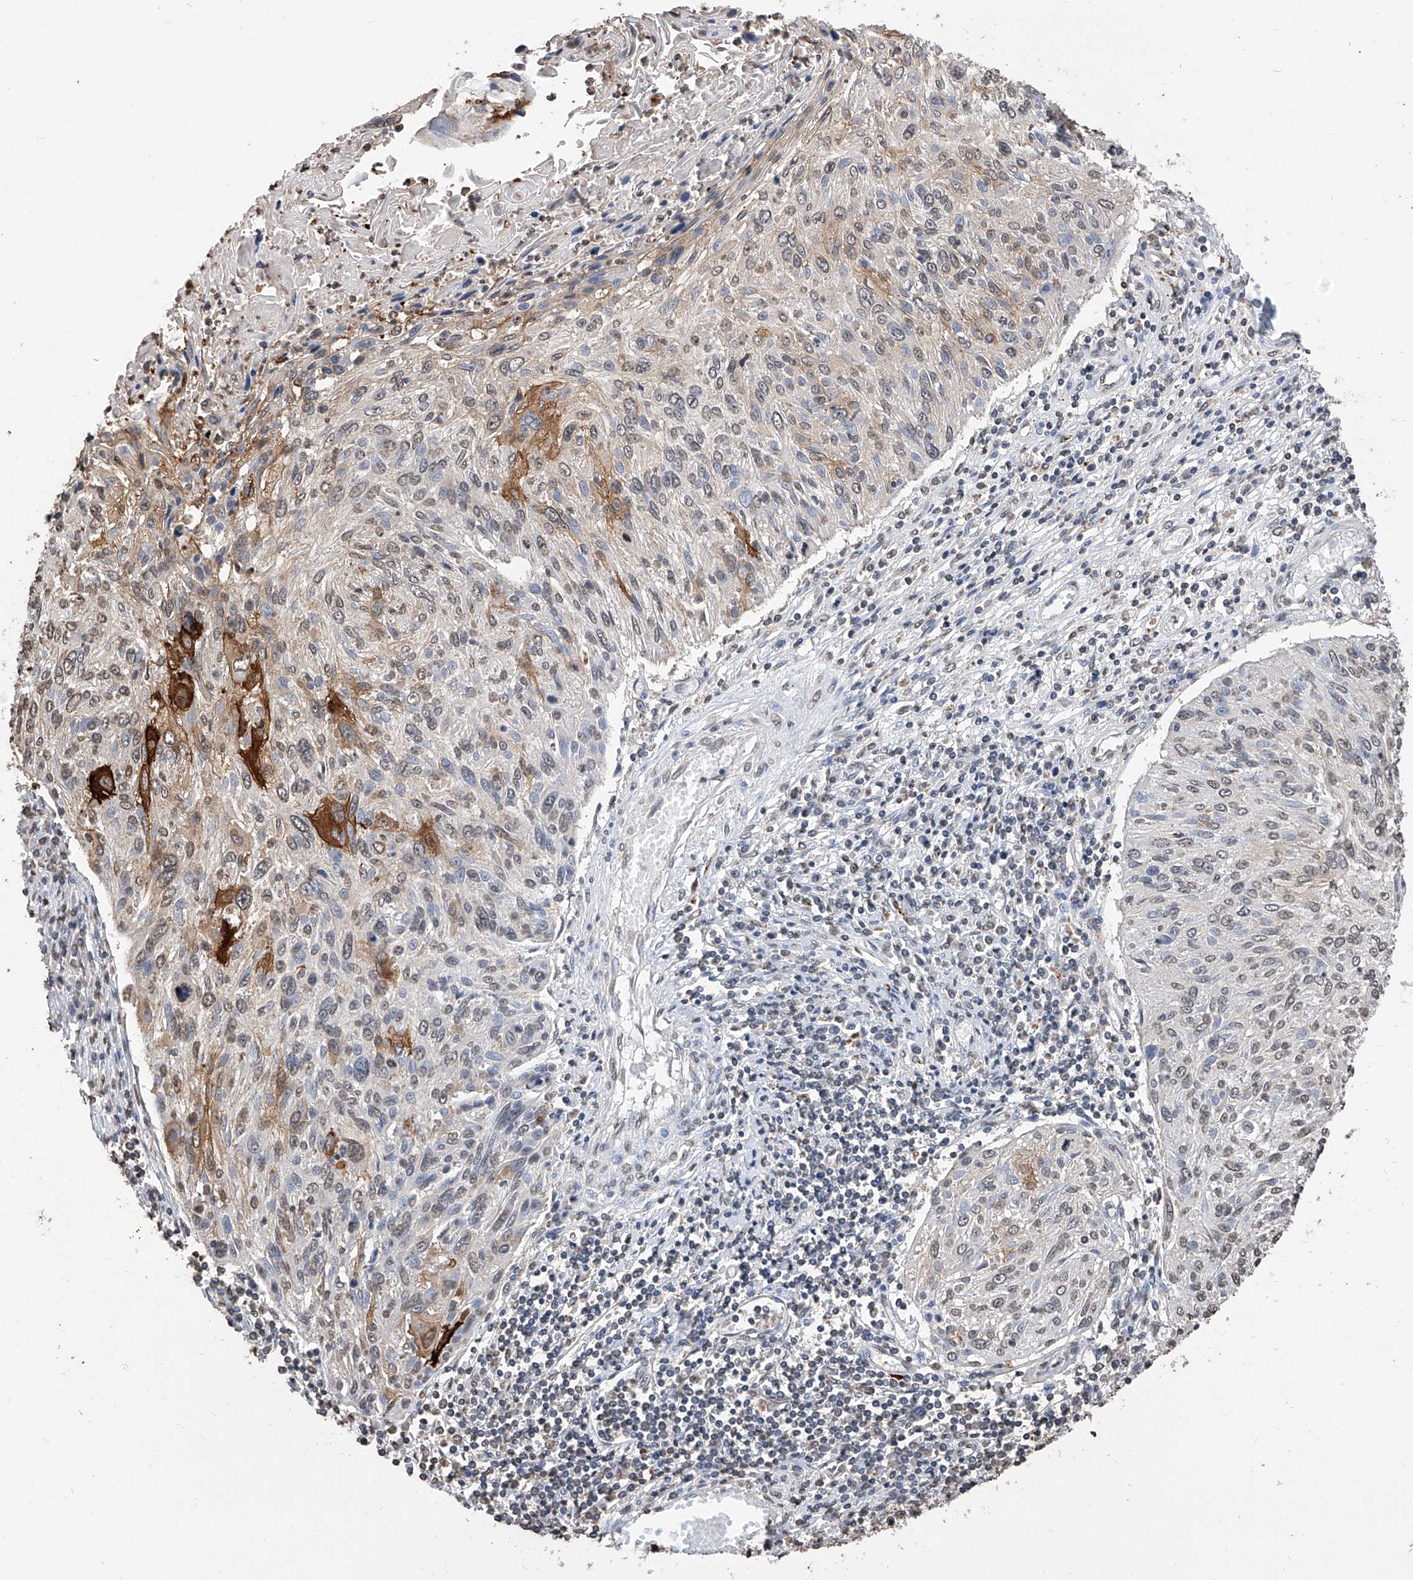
{"staining": {"intensity": "strong", "quantity": "<25%", "location": "cytoplasmic/membranous"}, "tissue": "cervical cancer", "cell_type": "Tumor cells", "image_type": "cancer", "snomed": [{"axis": "morphology", "description": "Squamous cell carcinoma, NOS"}, {"axis": "topography", "description": "Cervix"}], "caption": "Immunohistochemistry (DAB) staining of human cervical cancer (squamous cell carcinoma) exhibits strong cytoplasmic/membranous protein expression in about <25% of tumor cells.", "gene": "RP9", "patient": {"sex": "female", "age": 51}}